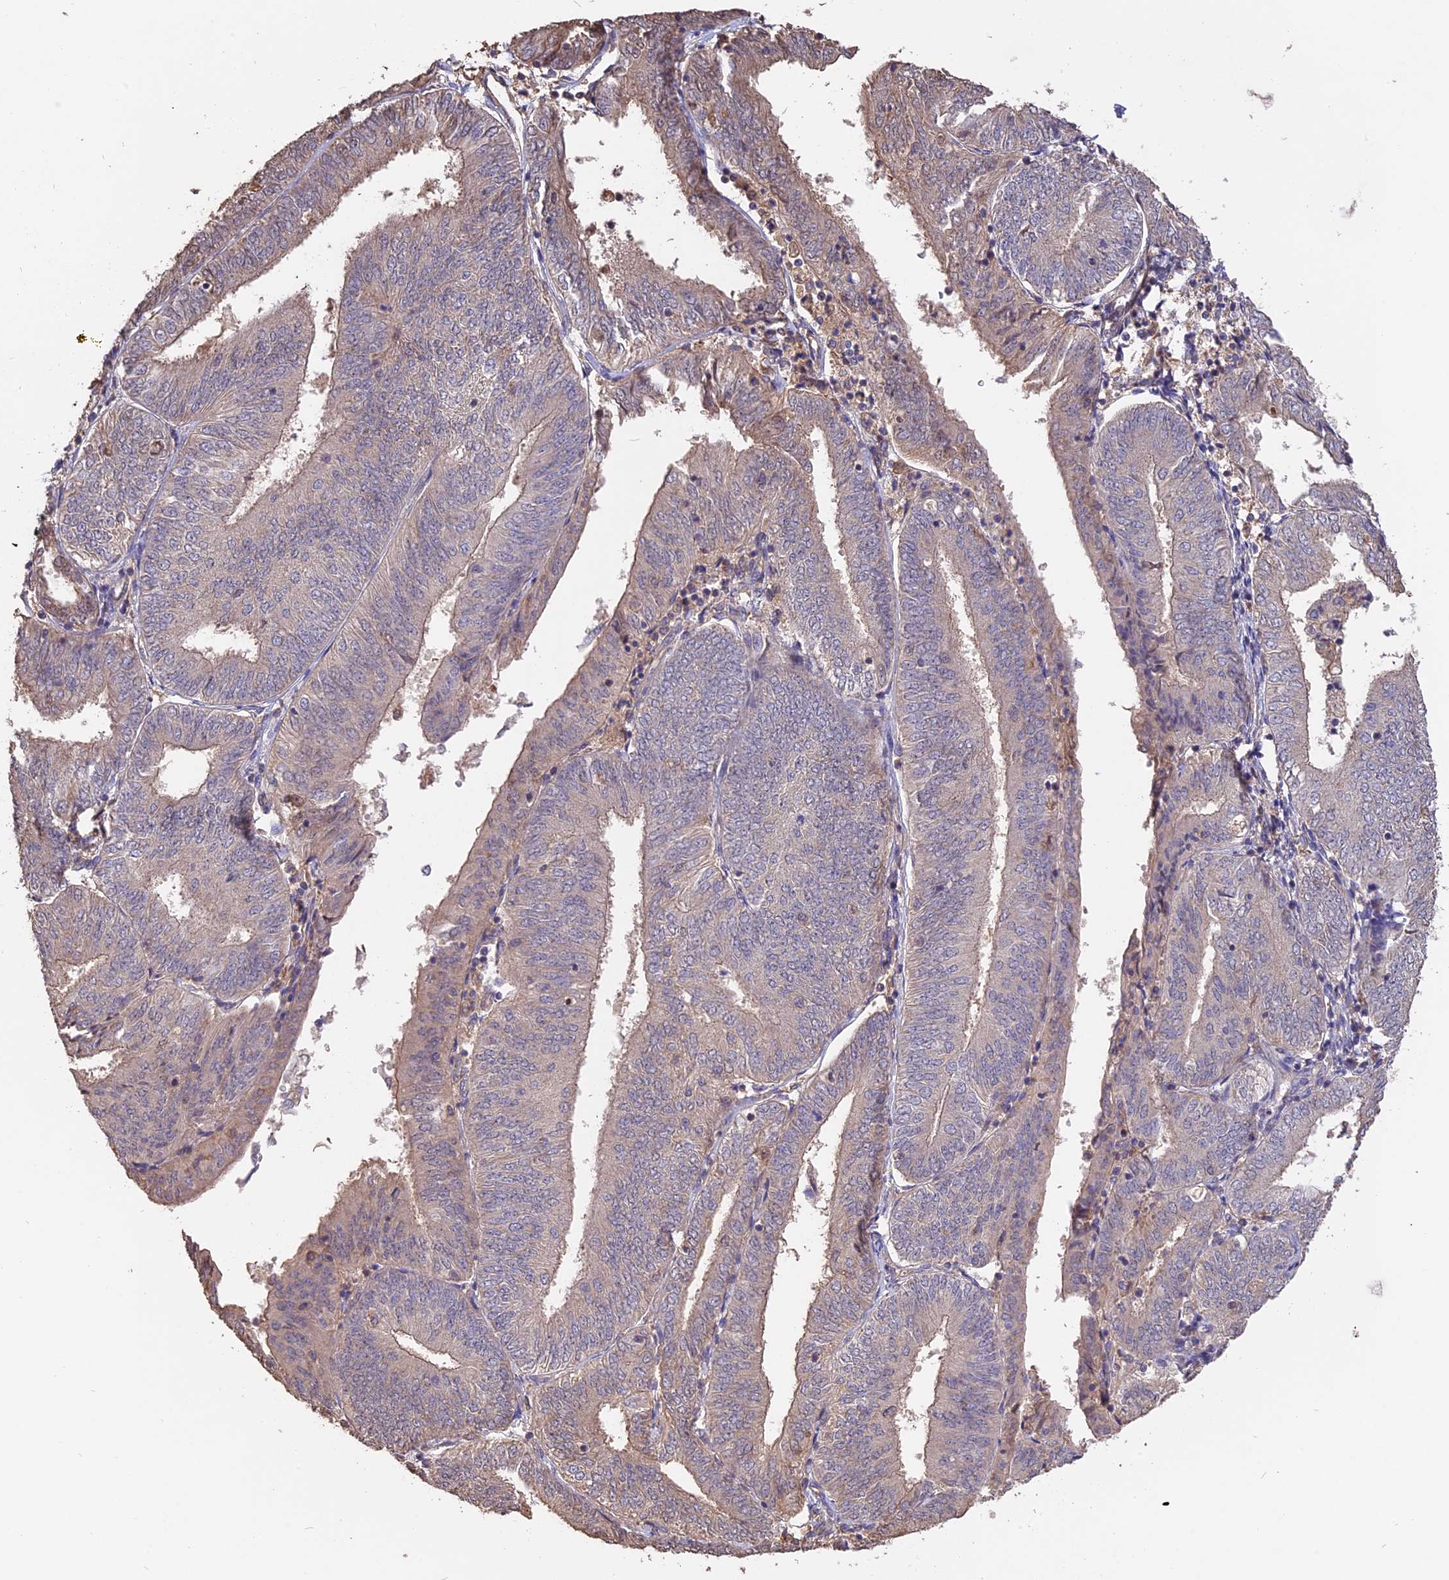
{"staining": {"intensity": "negative", "quantity": "none", "location": "none"}, "tissue": "endometrial cancer", "cell_type": "Tumor cells", "image_type": "cancer", "snomed": [{"axis": "morphology", "description": "Adenocarcinoma, NOS"}, {"axis": "topography", "description": "Endometrium"}], "caption": "This is a image of immunohistochemistry (IHC) staining of endometrial cancer, which shows no staining in tumor cells. Nuclei are stained in blue.", "gene": "RASAL1", "patient": {"sex": "female", "age": 58}}